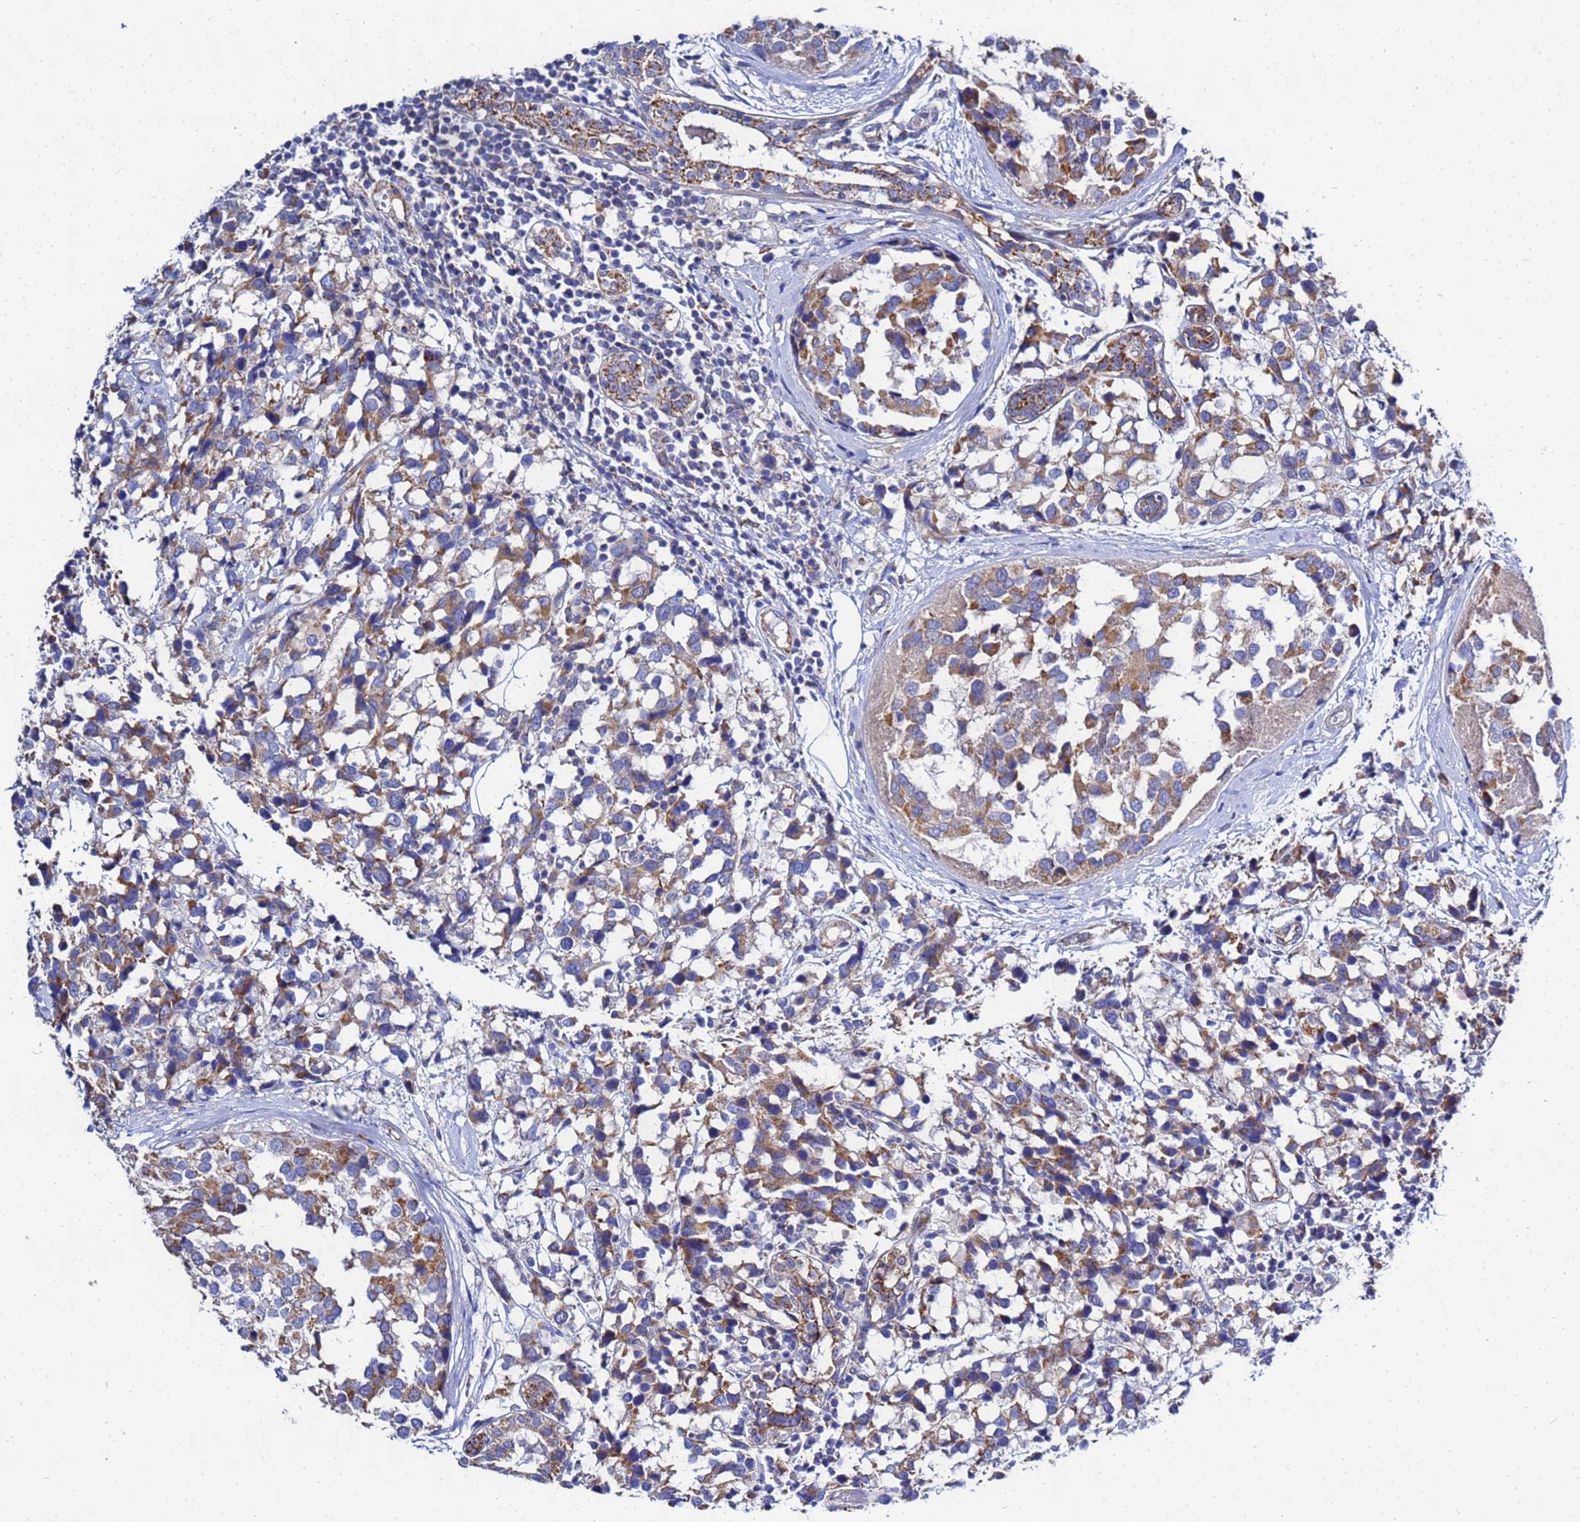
{"staining": {"intensity": "moderate", "quantity": ">75%", "location": "cytoplasmic/membranous"}, "tissue": "breast cancer", "cell_type": "Tumor cells", "image_type": "cancer", "snomed": [{"axis": "morphology", "description": "Lobular carcinoma"}, {"axis": "topography", "description": "Breast"}], "caption": "Brown immunohistochemical staining in breast cancer (lobular carcinoma) exhibits moderate cytoplasmic/membranous staining in about >75% of tumor cells.", "gene": "FAHD2A", "patient": {"sex": "female", "age": 59}}